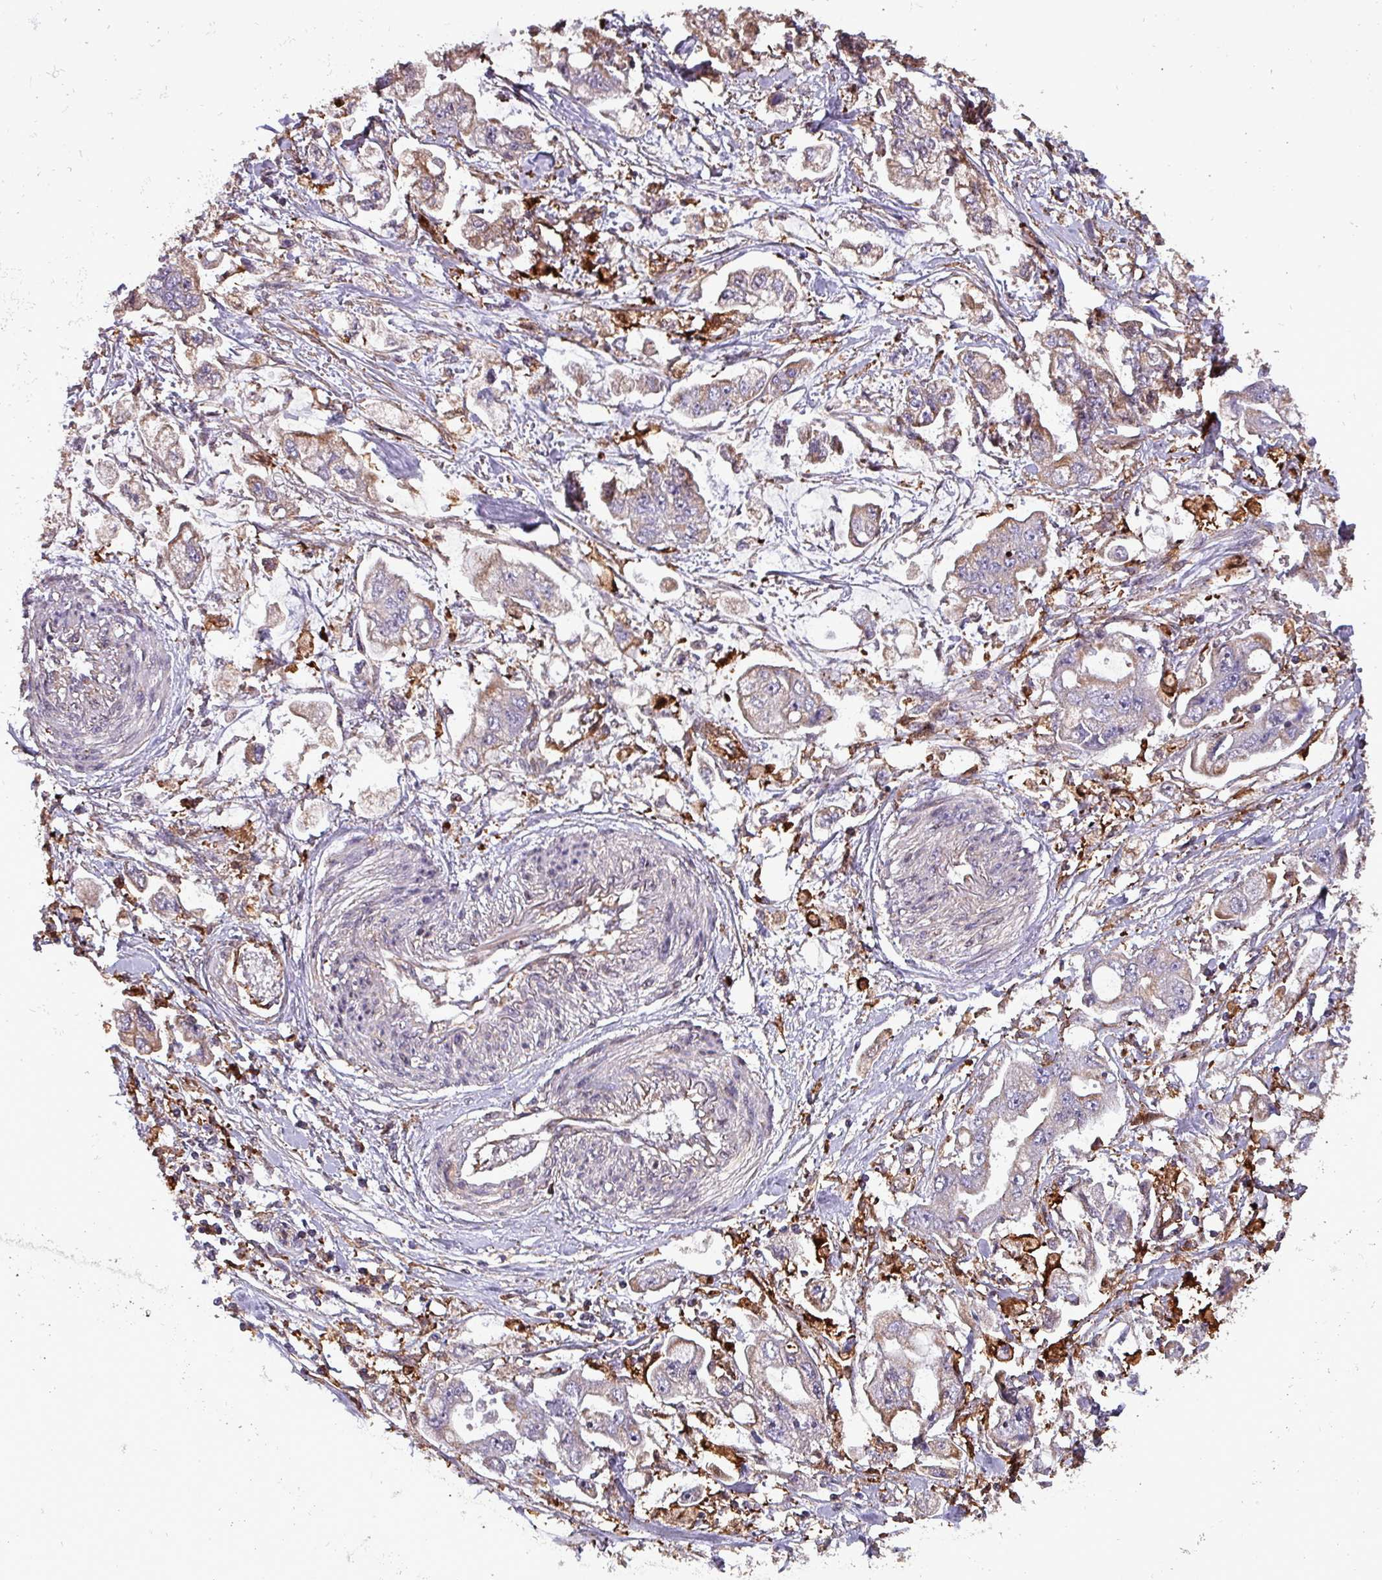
{"staining": {"intensity": "weak", "quantity": "<25%", "location": "cytoplasmic/membranous"}, "tissue": "stomach cancer", "cell_type": "Tumor cells", "image_type": "cancer", "snomed": [{"axis": "morphology", "description": "Adenocarcinoma, NOS"}, {"axis": "topography", "description": "Stomach"}], "caption": "The photomicrograph exhibits no significant positivity in tumor cells of stomach cancer (adenocarcinoma). (DAB immunohistochemistry with hematoxylin counter stain).", "gene": "SCIN", "patient": {"sex": "male", "age": 62}}